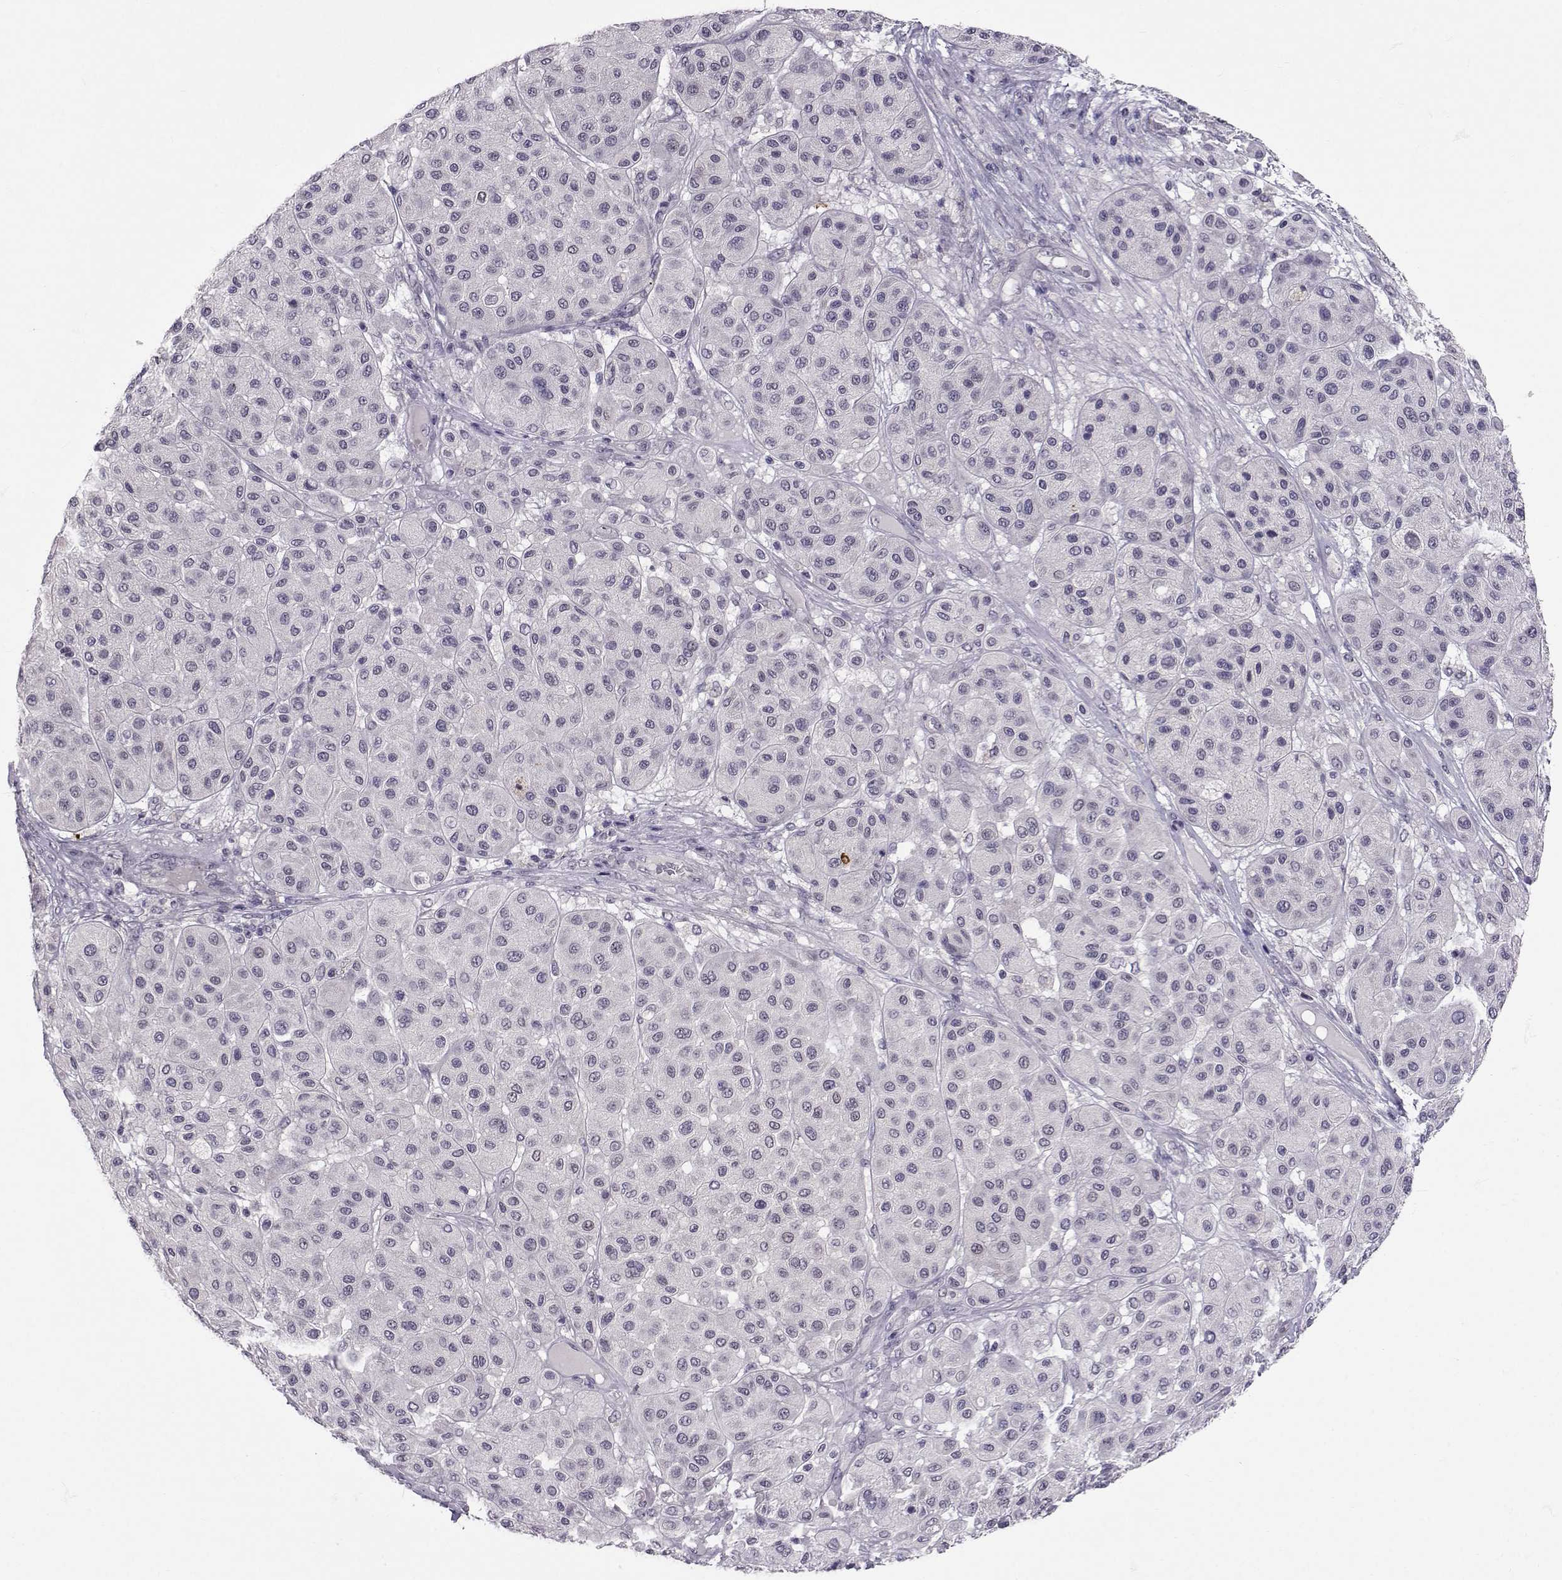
{"staining": {"intensity": "negative", "quantity": "none", "location": "none"}, "tissue": "melanoma", "cell_type": "Tumor cells", "image_type": "cancer", "snomed": [{"axis": "morphology", "description": "Malignant melanoma, Metastatic site"}, {"axis": "topography", "description": "Smooth muscle"}], "caption": "This is an IHC histopathology image of human melanoma. There is no staining in tumor cells.", "gene": "SLC6A3", "patient": {"sex": "male", "age": 41}}